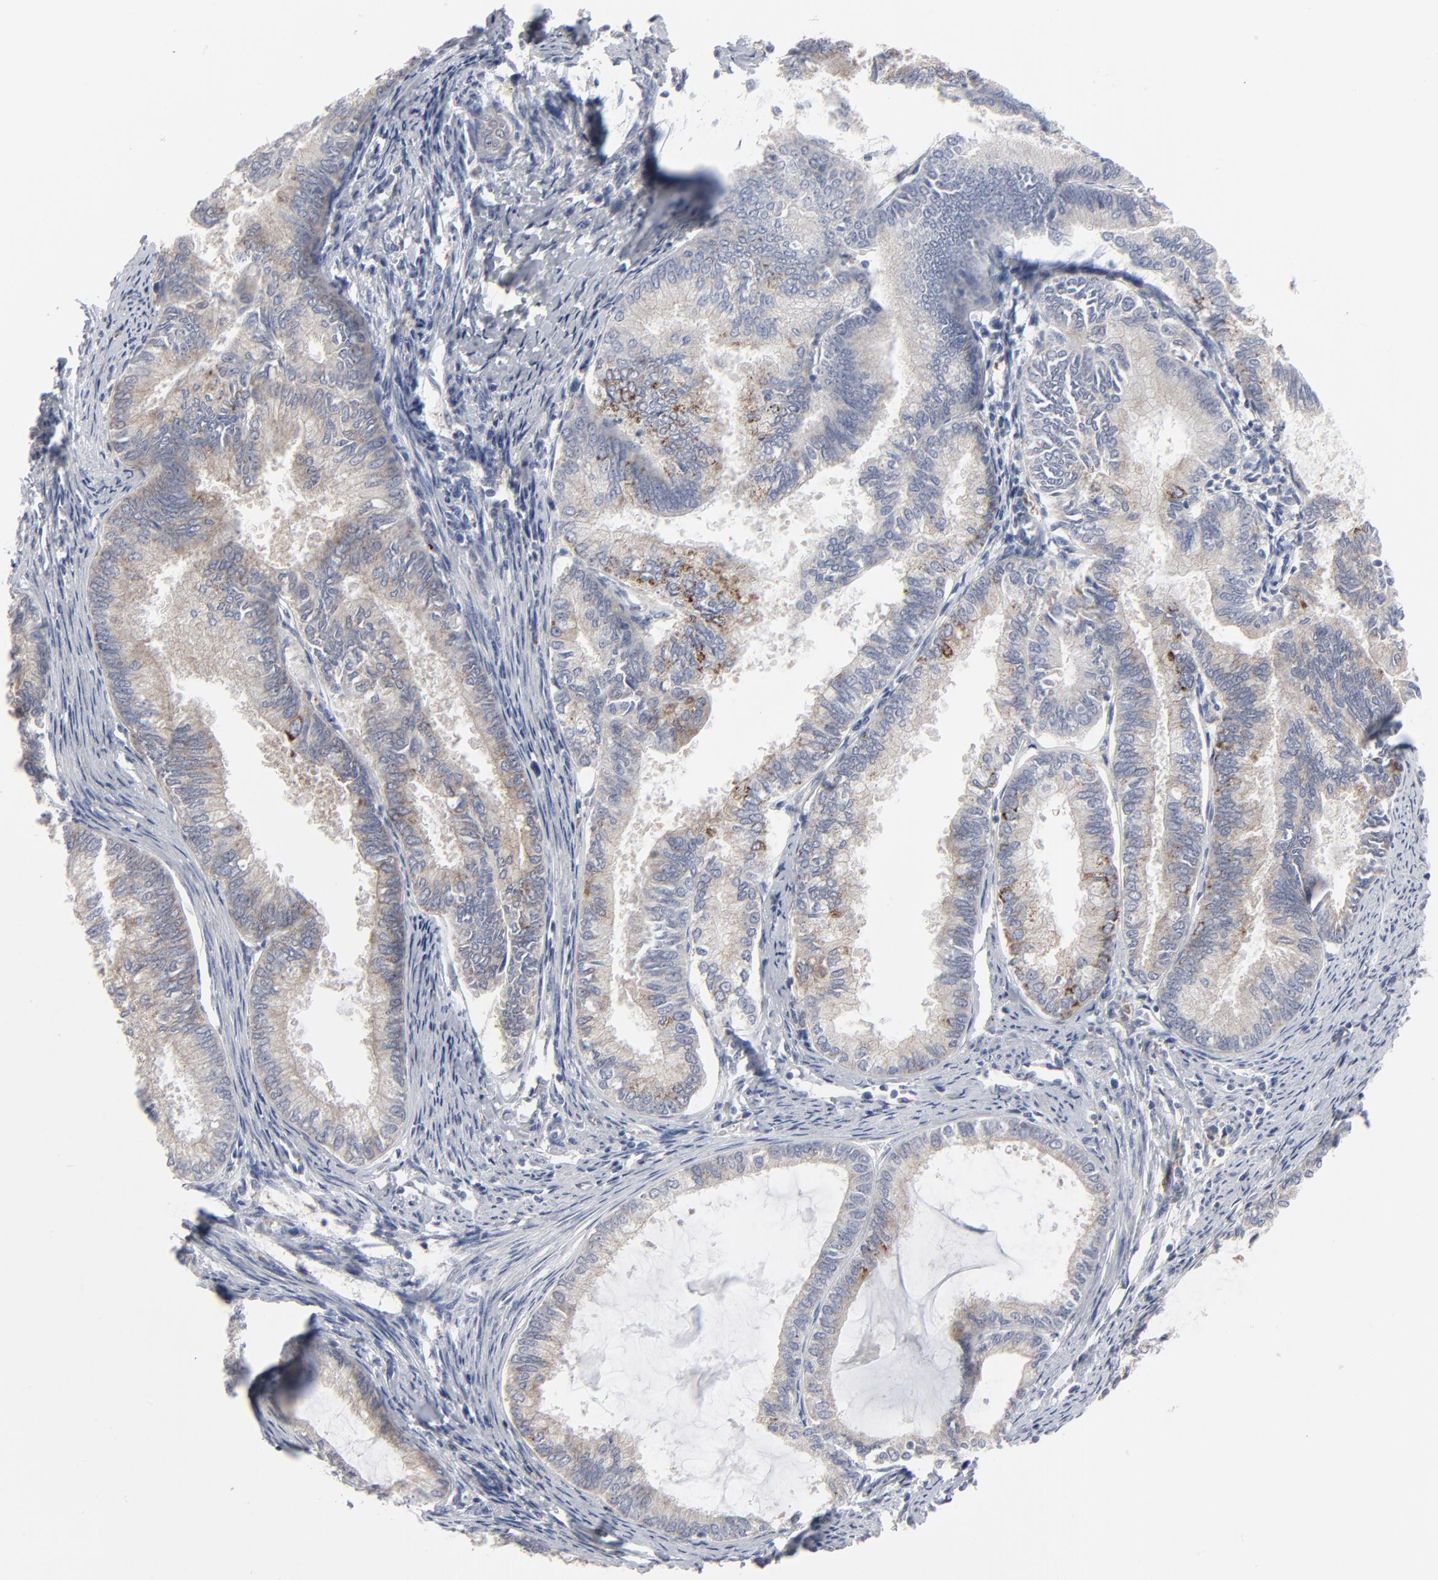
{"staining": {"intensity": "weak", "quantity": "25%-75%", "location": "cytoplasmic/membranous"}, "tissue": "endometrial cancer", "cell_type": "Tumor cells", "image_type": "cancer", "snomed": [{"axis": "morphology", "description": "Adenocarcinoma, NOS"}, {"axis": "topography", "description": "Endometrium"}], "caption": "The immunohistochemical stain labels weak cytoplasmic/membranous staining in tumor cells of endometrial cancer tissue.", "gene": "BID", "patient": {"sex": "female", "age": 86}}